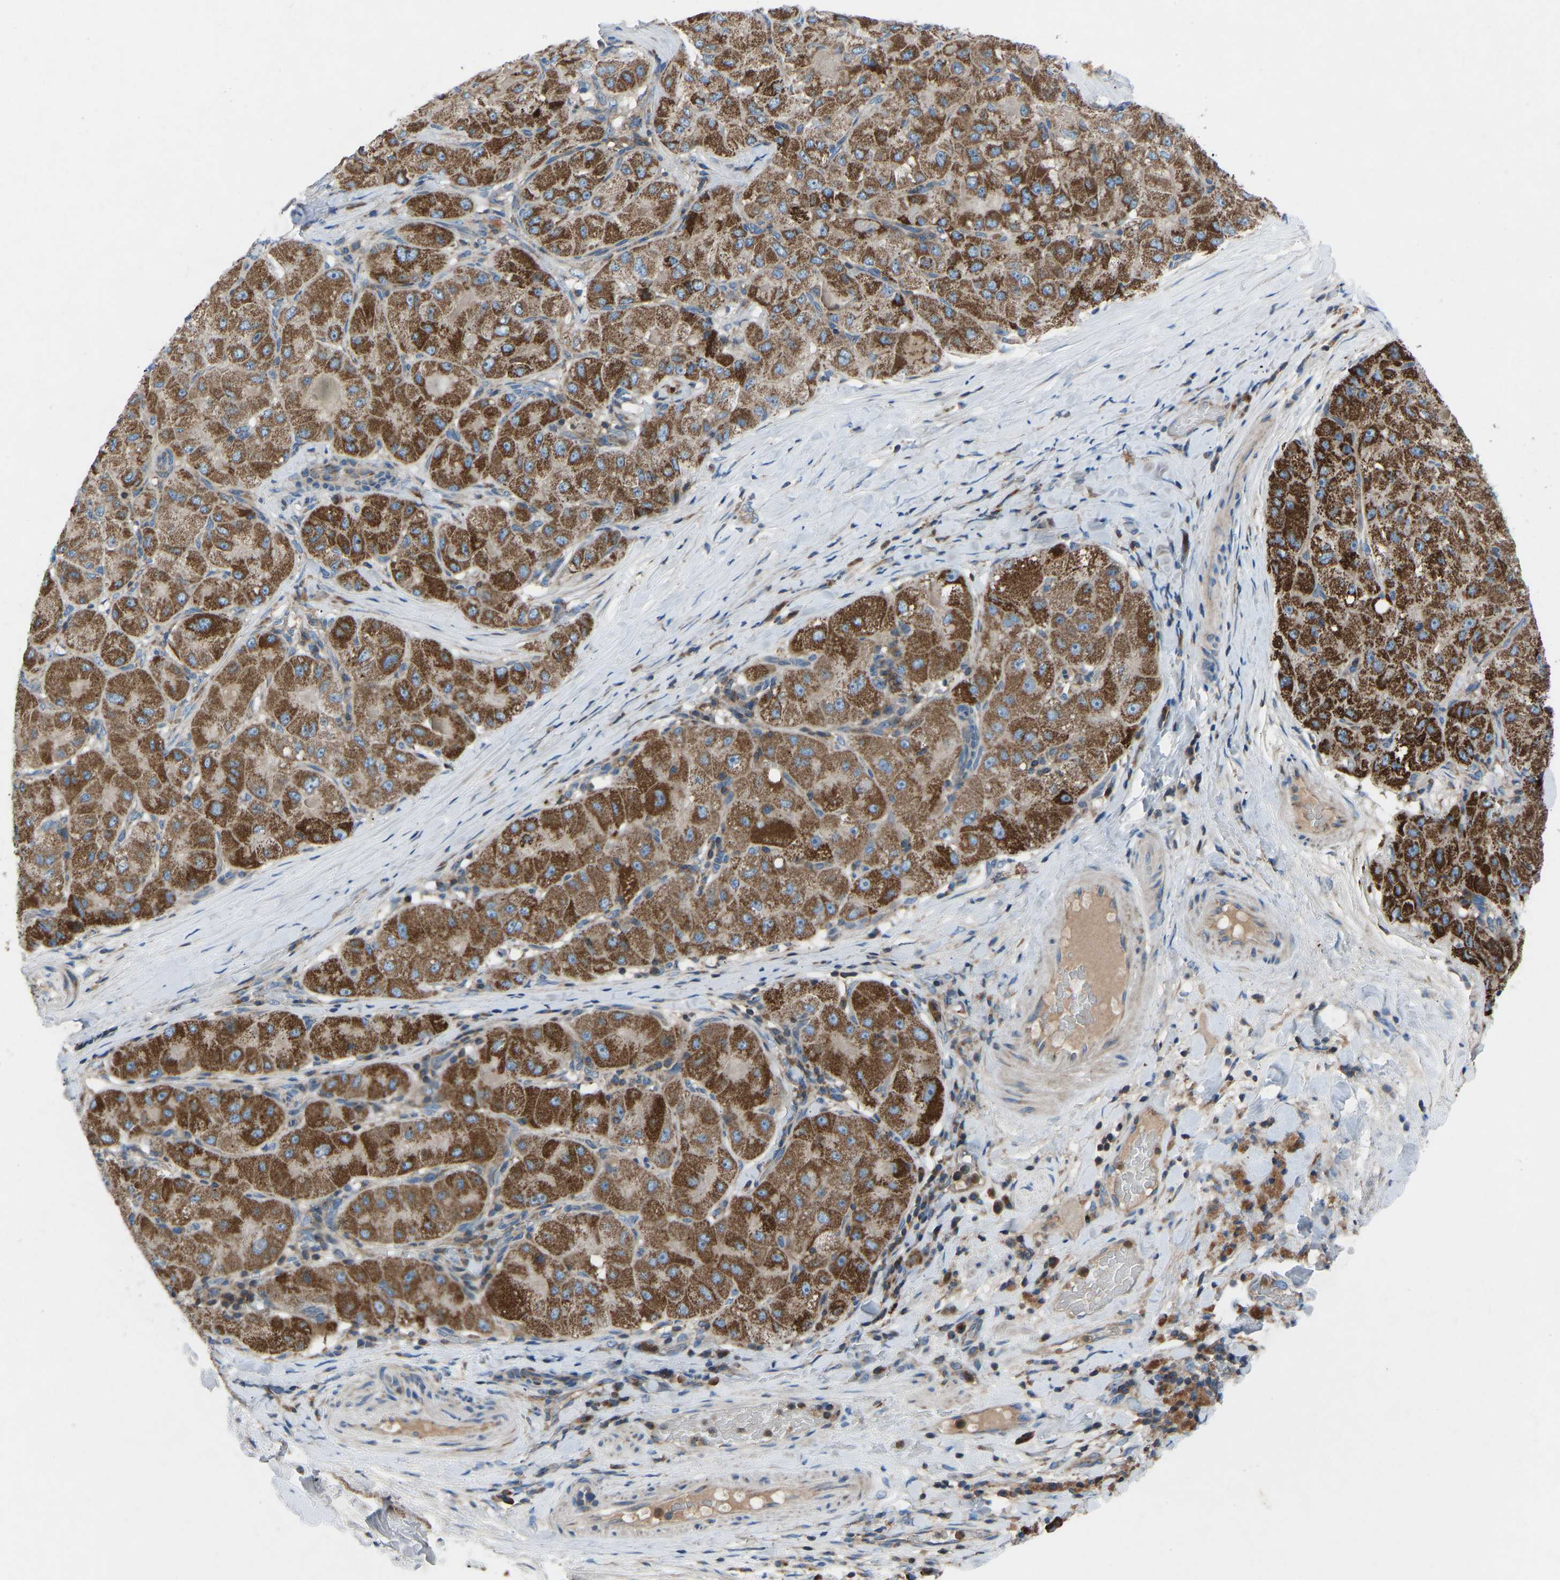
{"staining": {"intensity": "strong", "quantity": ">75%", "location": "cytoplasmic/membranous"}, "tissue": "liver cancer", "cell_type": "Tumor cells", "image_type": "cancer", "snomed": [{"axis": "morphology", "description": "Carcinoma, Hepatocellular, NOS"}, {"axis": "topography", "description": "Liver"}], "caption": "Strong cytoplasmic/membranous positivity is appreciated in about >75% of tumor cells in liver cancer (hepatocellular carcinoma).", "gene": "GRK6", "patient": {"sex": "male", "age": 80}}